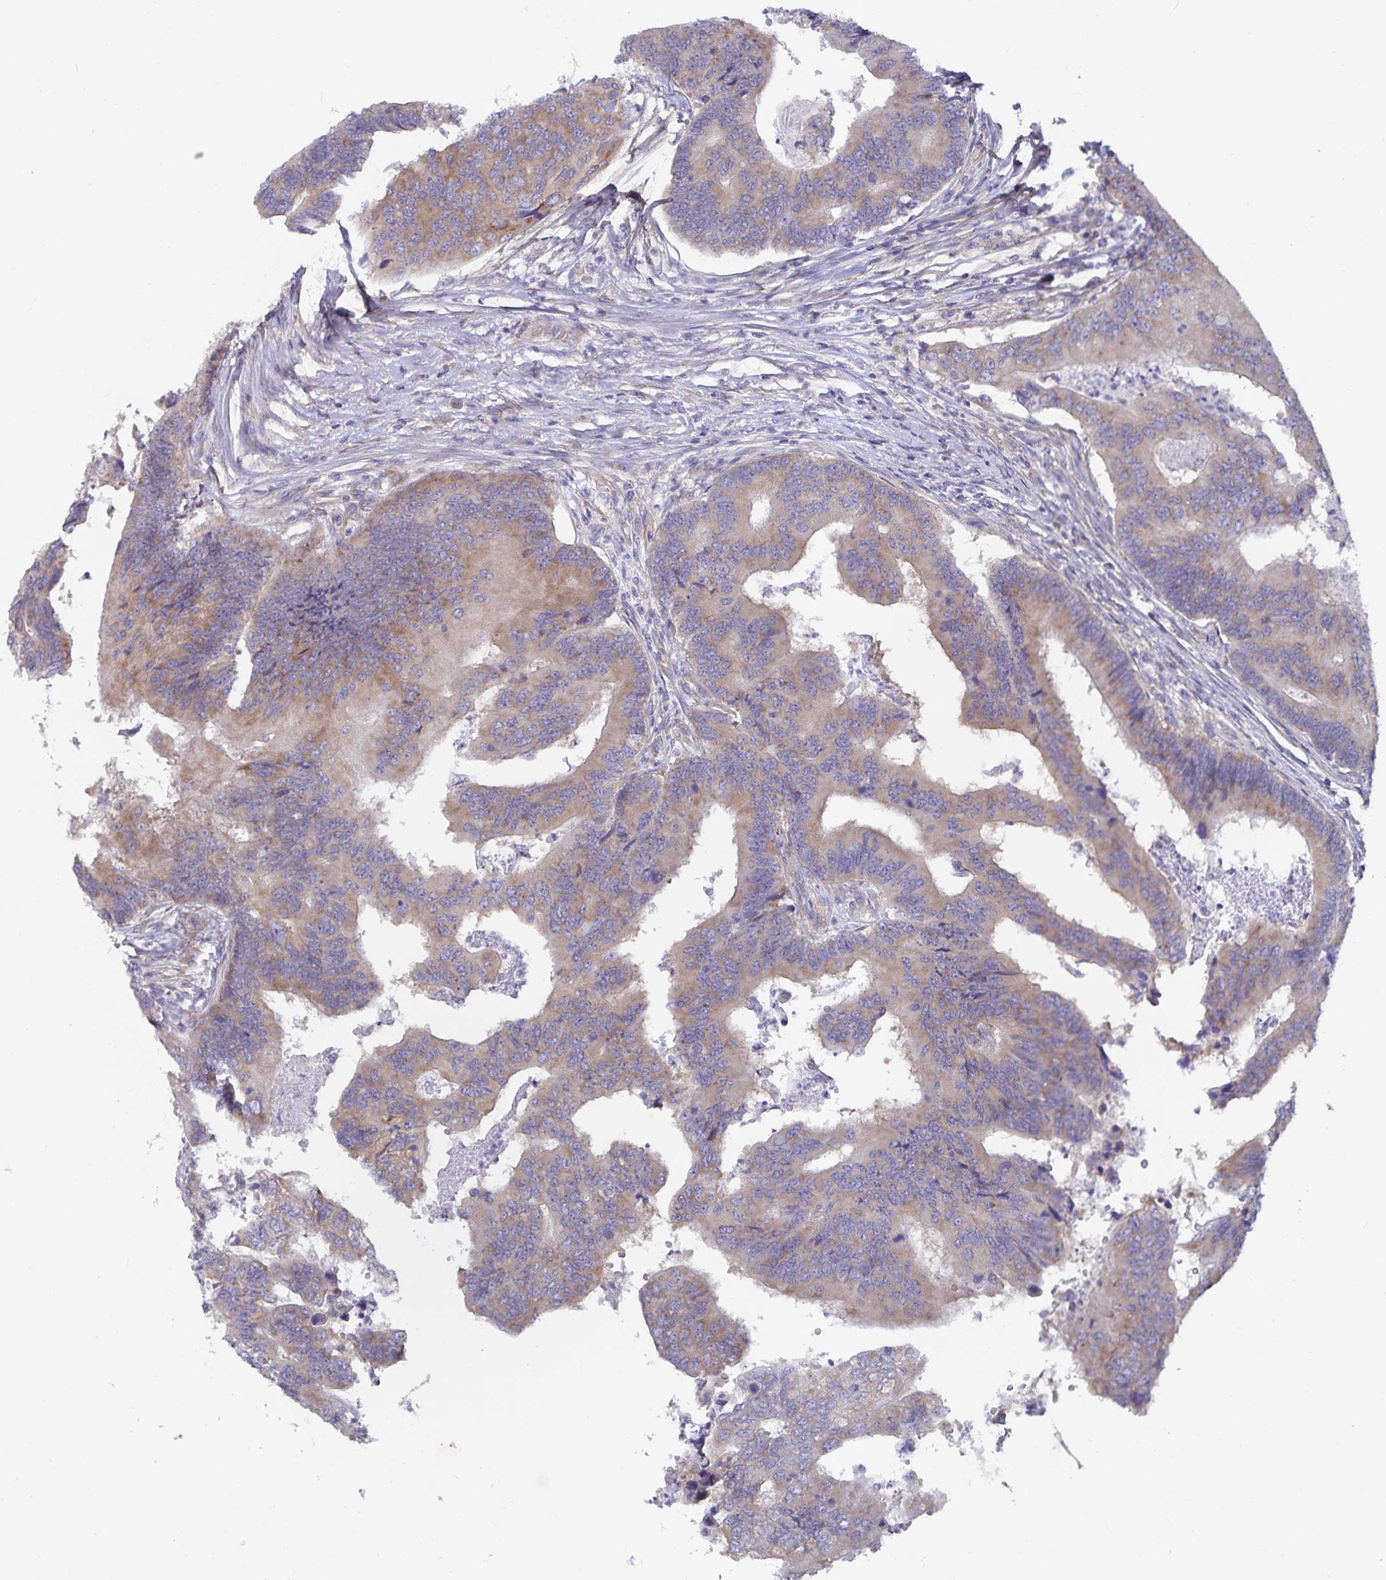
{"staining": {"intensity": "moderate", "quantity": ">75%", "location": "cytoplasmic/membranous"}, "tissue": "colorectal cancer", "cell_type": "Tumor cells", "image_type": "cancer", "snomed": [{"axis": "morphology", "description": "Adenocarcinoma, NOS"}, {"axis": "topography", "description": "Colon"}], "caption": "Moderate cytoplasmic/membranous protein staining is seen in about >75% of tumor cells in adenocarcinoma (colorectal). Nuclei are stained in blue.", "gene": "FAM120A", "patient": {"sex": "female", "age": 67}}